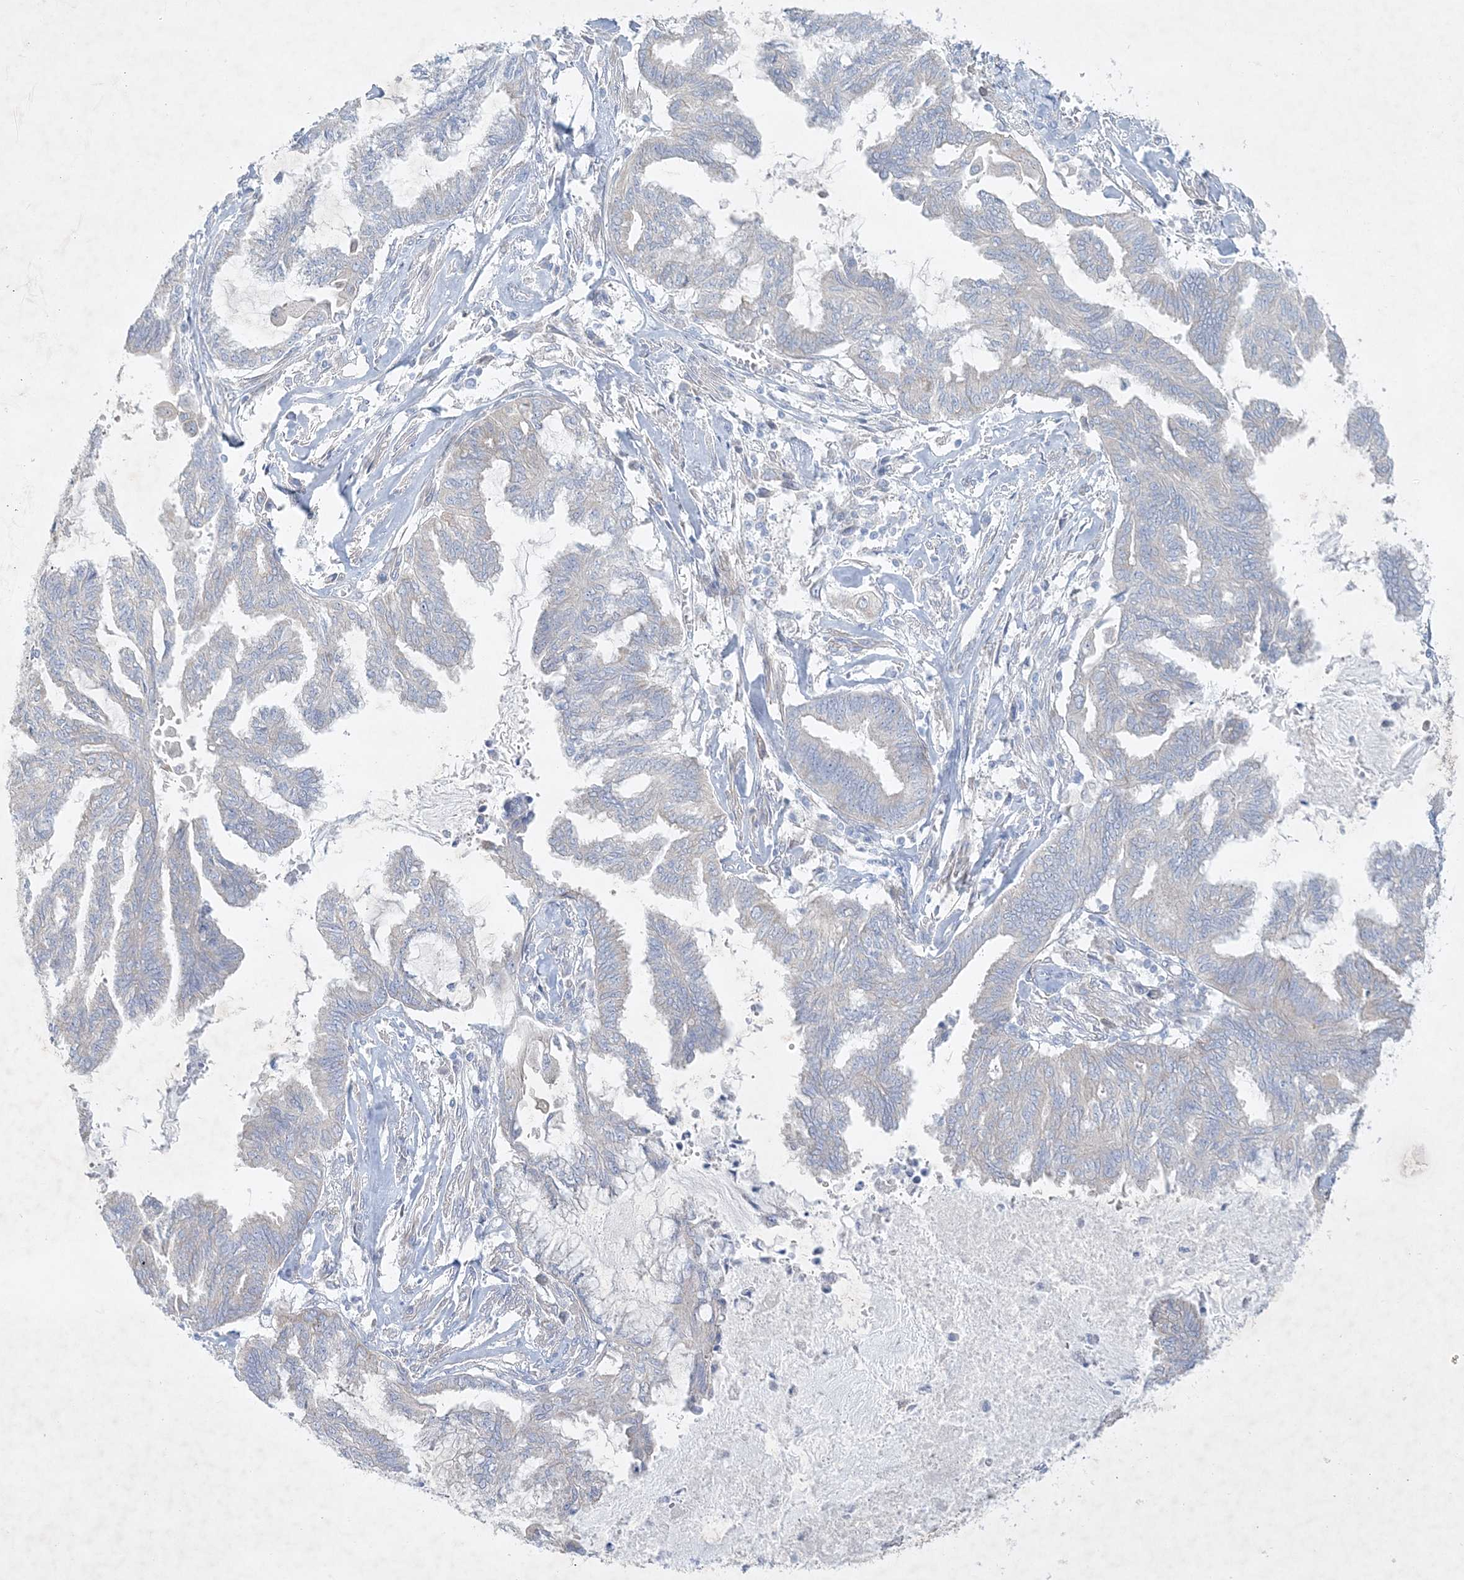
{"staining": {"intensity": "negative", "quantity": "none", "location": "none"}, "tissue": "endometrial cancer", "cell_type": "Tumor cells", "image_type": "cancer", "snomed": [{"axis": "morphology", "description": "Adenocarcinoma, NOS"}, {"axis": "topography", "description": "Endometrium"}], "caption": "Immunohistochemical staining of human endometrial adenocarcinoma exhibits no significant positivity in tumor cells. Brightfield microscopy of immunohistochemistry (IHC) stained with DAB (3,3'-diaminobenzidine) (brown) and hematoxylin (blue), captured at high magnification.", "gene": "FARSB", "patient": {"sex": "female", "age": 86}}